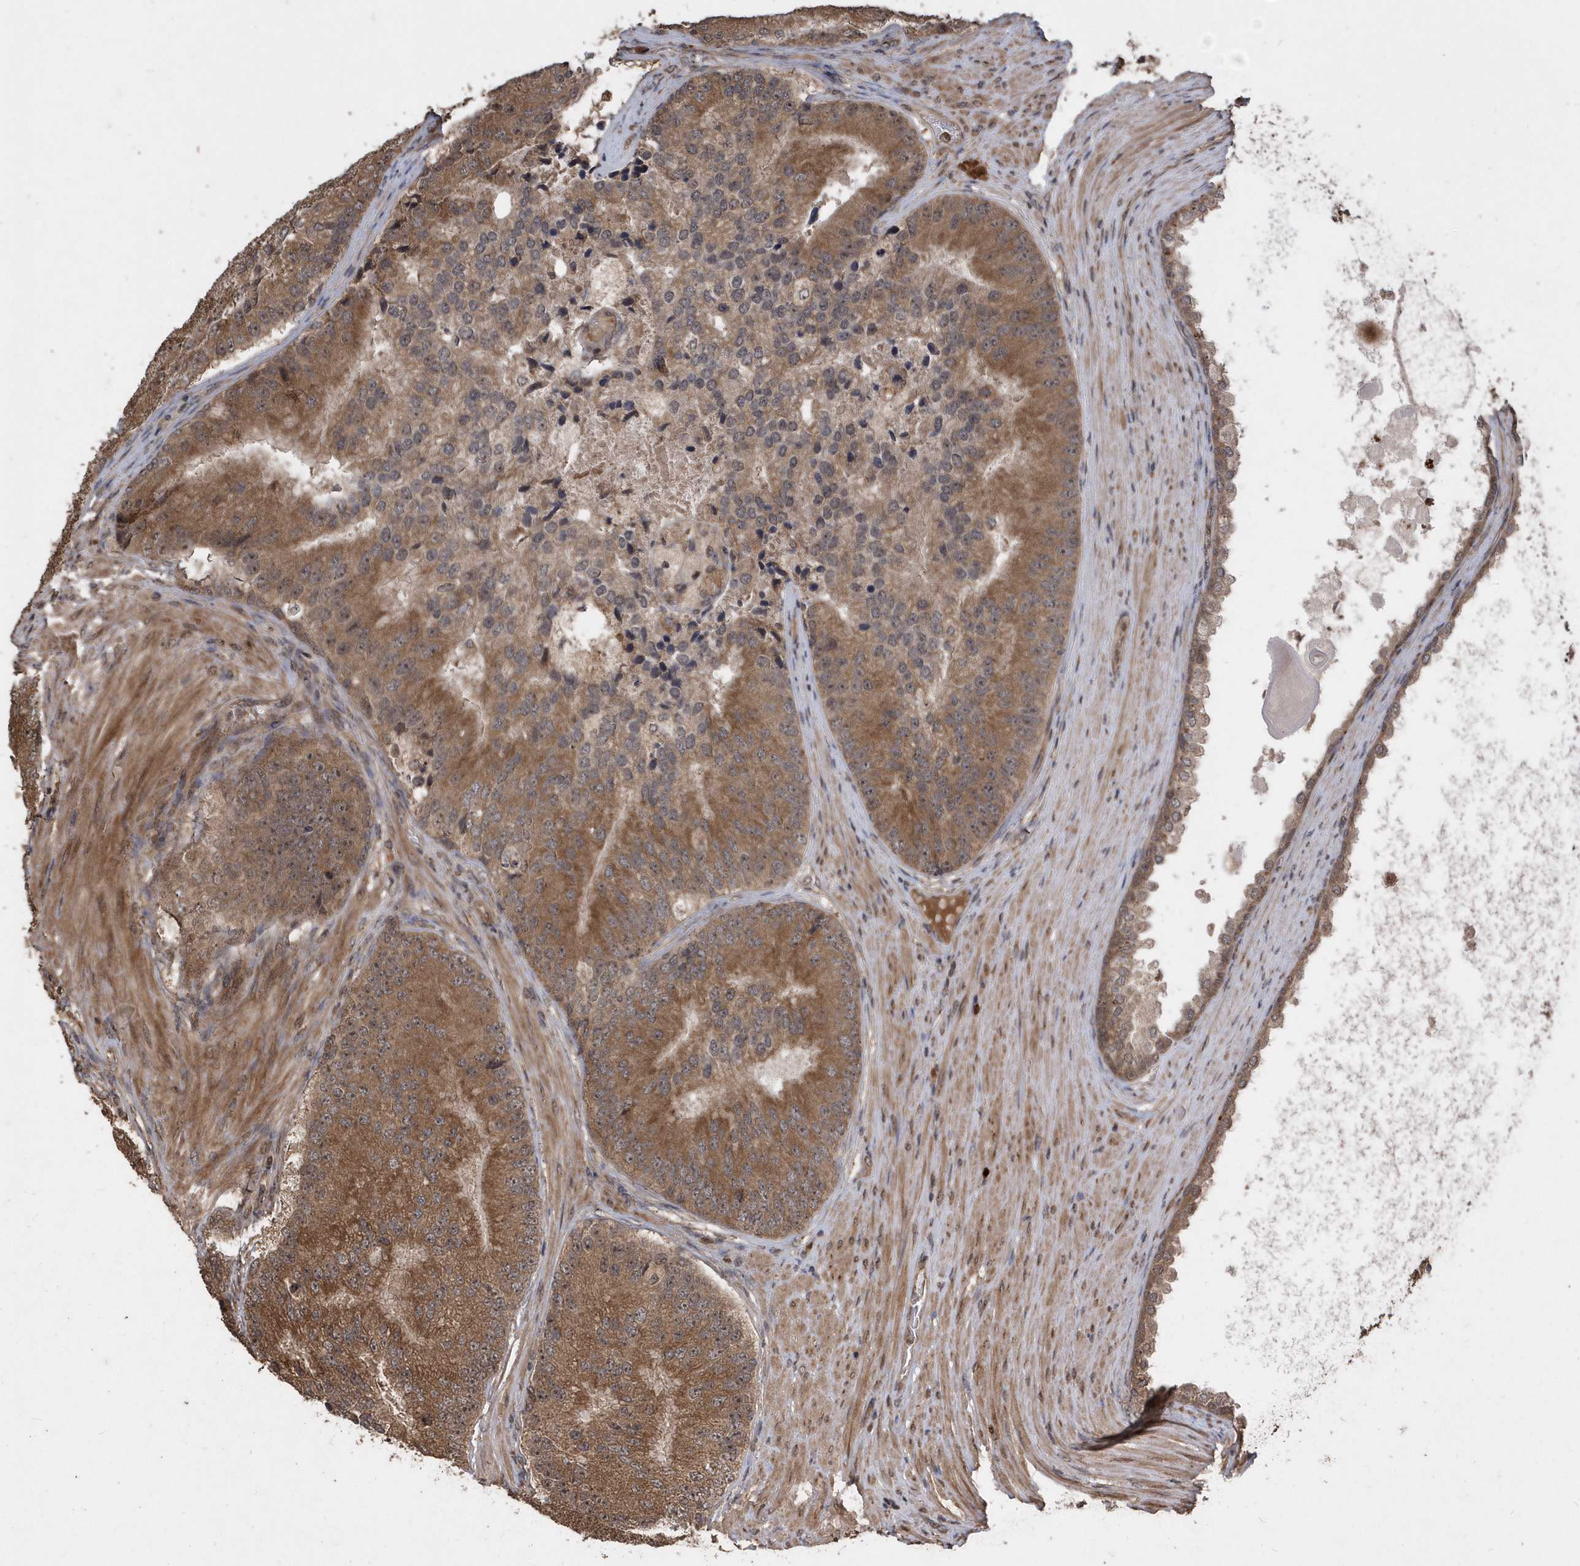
{"staining": {"intensity": "moderate", "quantity": ">75%", "location": "cytoplasmic/membranous"}, "tissue": "prostate cancer", "cell_type": "Tumor cells", "image_type": "cancer", "snomed": [{"axis": "morphology", "description": "Adenocarcinoma, High grade"}, {"axis": "topography", "description": "Prostate"}], "caption": "High-magnification brightfield microscopy of adenocarcinoma (high-grade) (prostate) stained with DAB (brown) and counterstained with hematoxylin (blue). tumor cells exhibit moderate cytoplasmic/membranous staining is identified in about>75% of cells.", "gene": "WASHC5", "patient": {"sex": "male", "age": 70}}